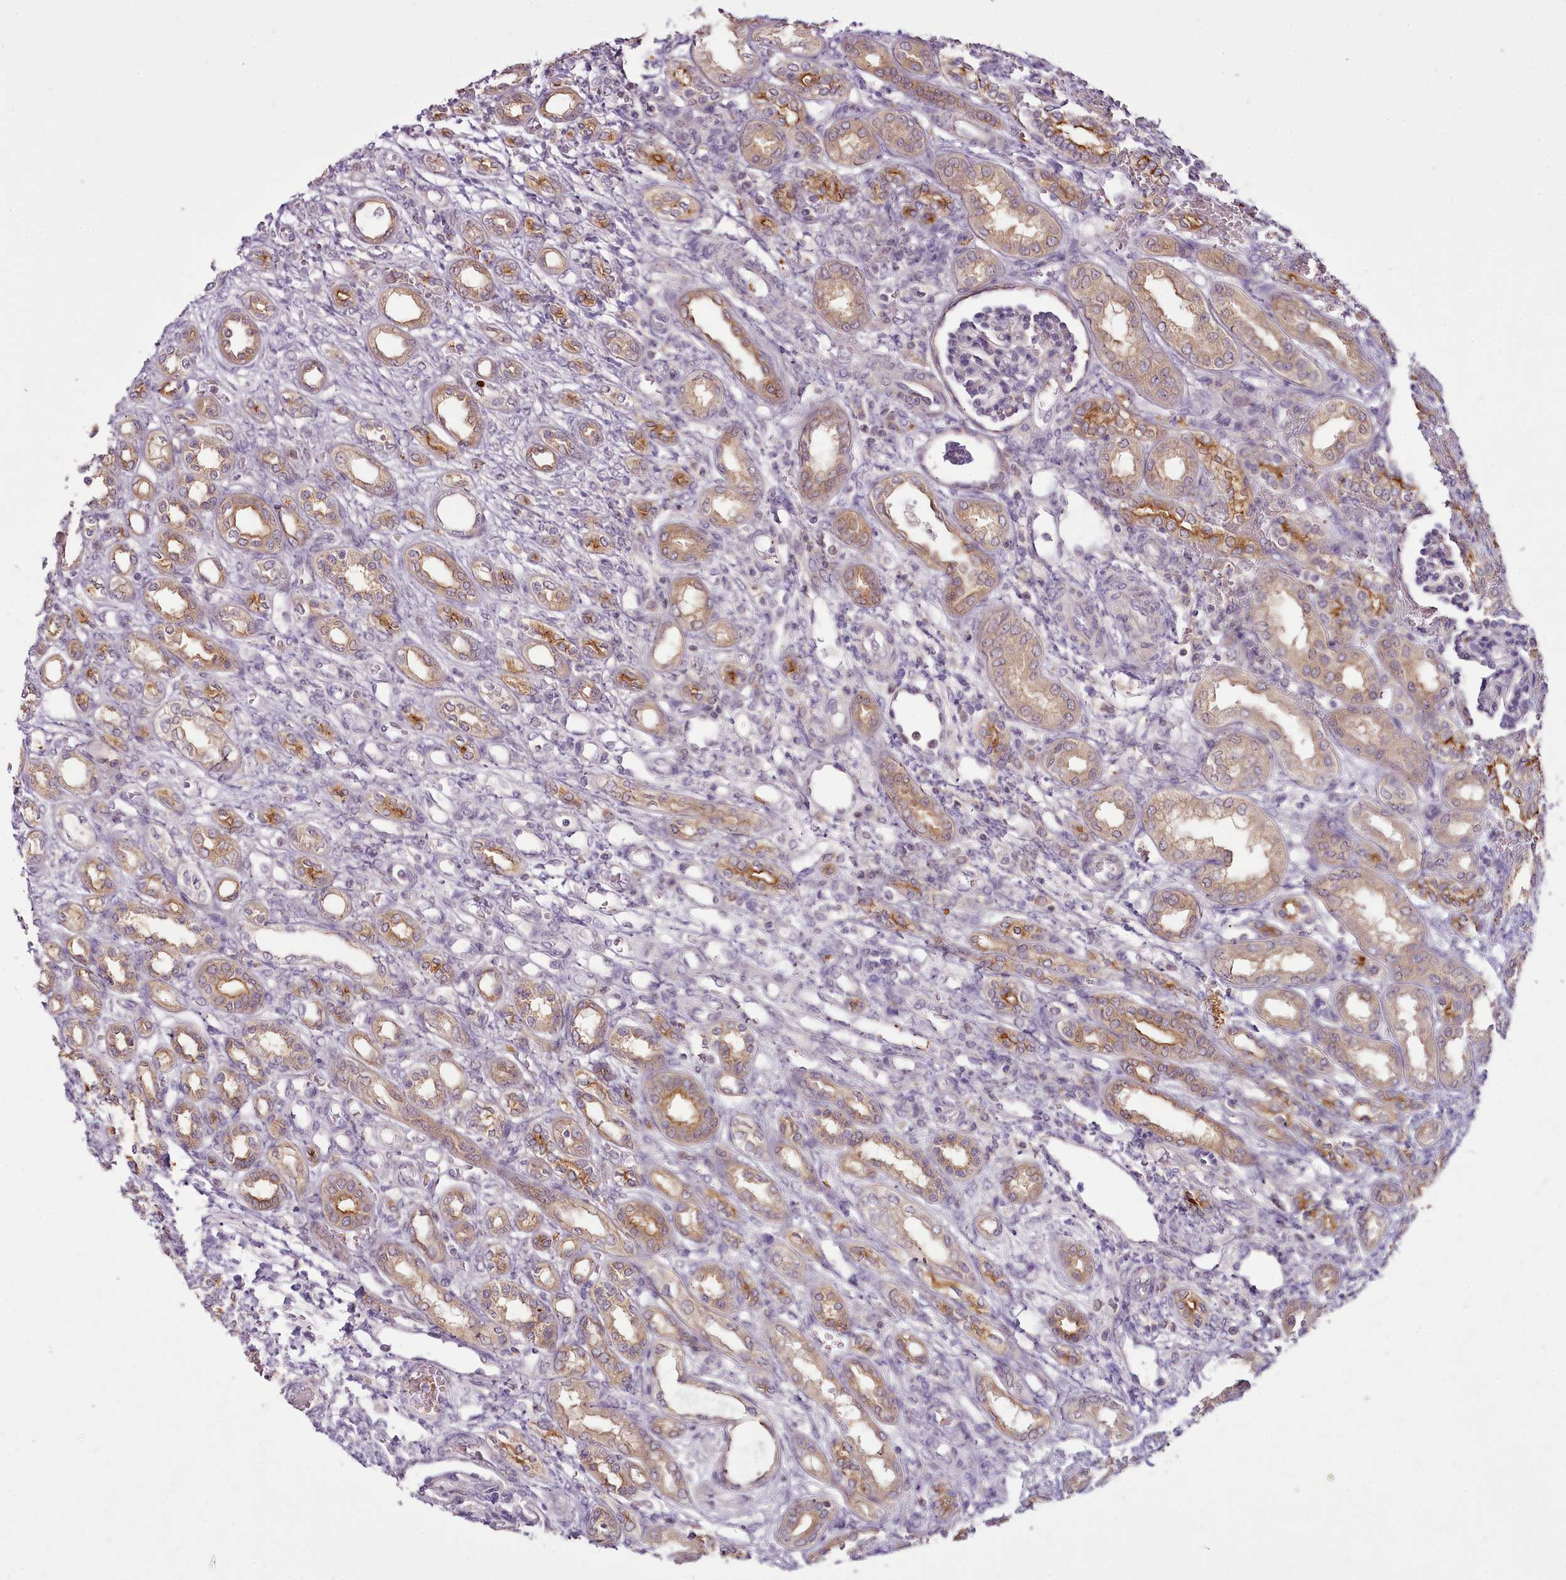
{"staining": {"intensity": "negative", "quantity": "none", "location": "none"}, "tissue": "kidney", "cell_type": "Cells in glomeruli", "image_type": "normal", "snomed": [{"axis": "morphology", "description": "Normal tissue, NOS"}, {"axis": "morphology", "description": "Neoplasm, malignant, NOS"}, {"axis": "topography", "description": "Kidney"}], "caption": "The IHC micrograph has no significant positivity in cells in glomeruli of kidney. (IHC, brightfield microscopy, high magnification).", "gene": "CAPN7", "patient": {"sex": "female", "age": 1}}